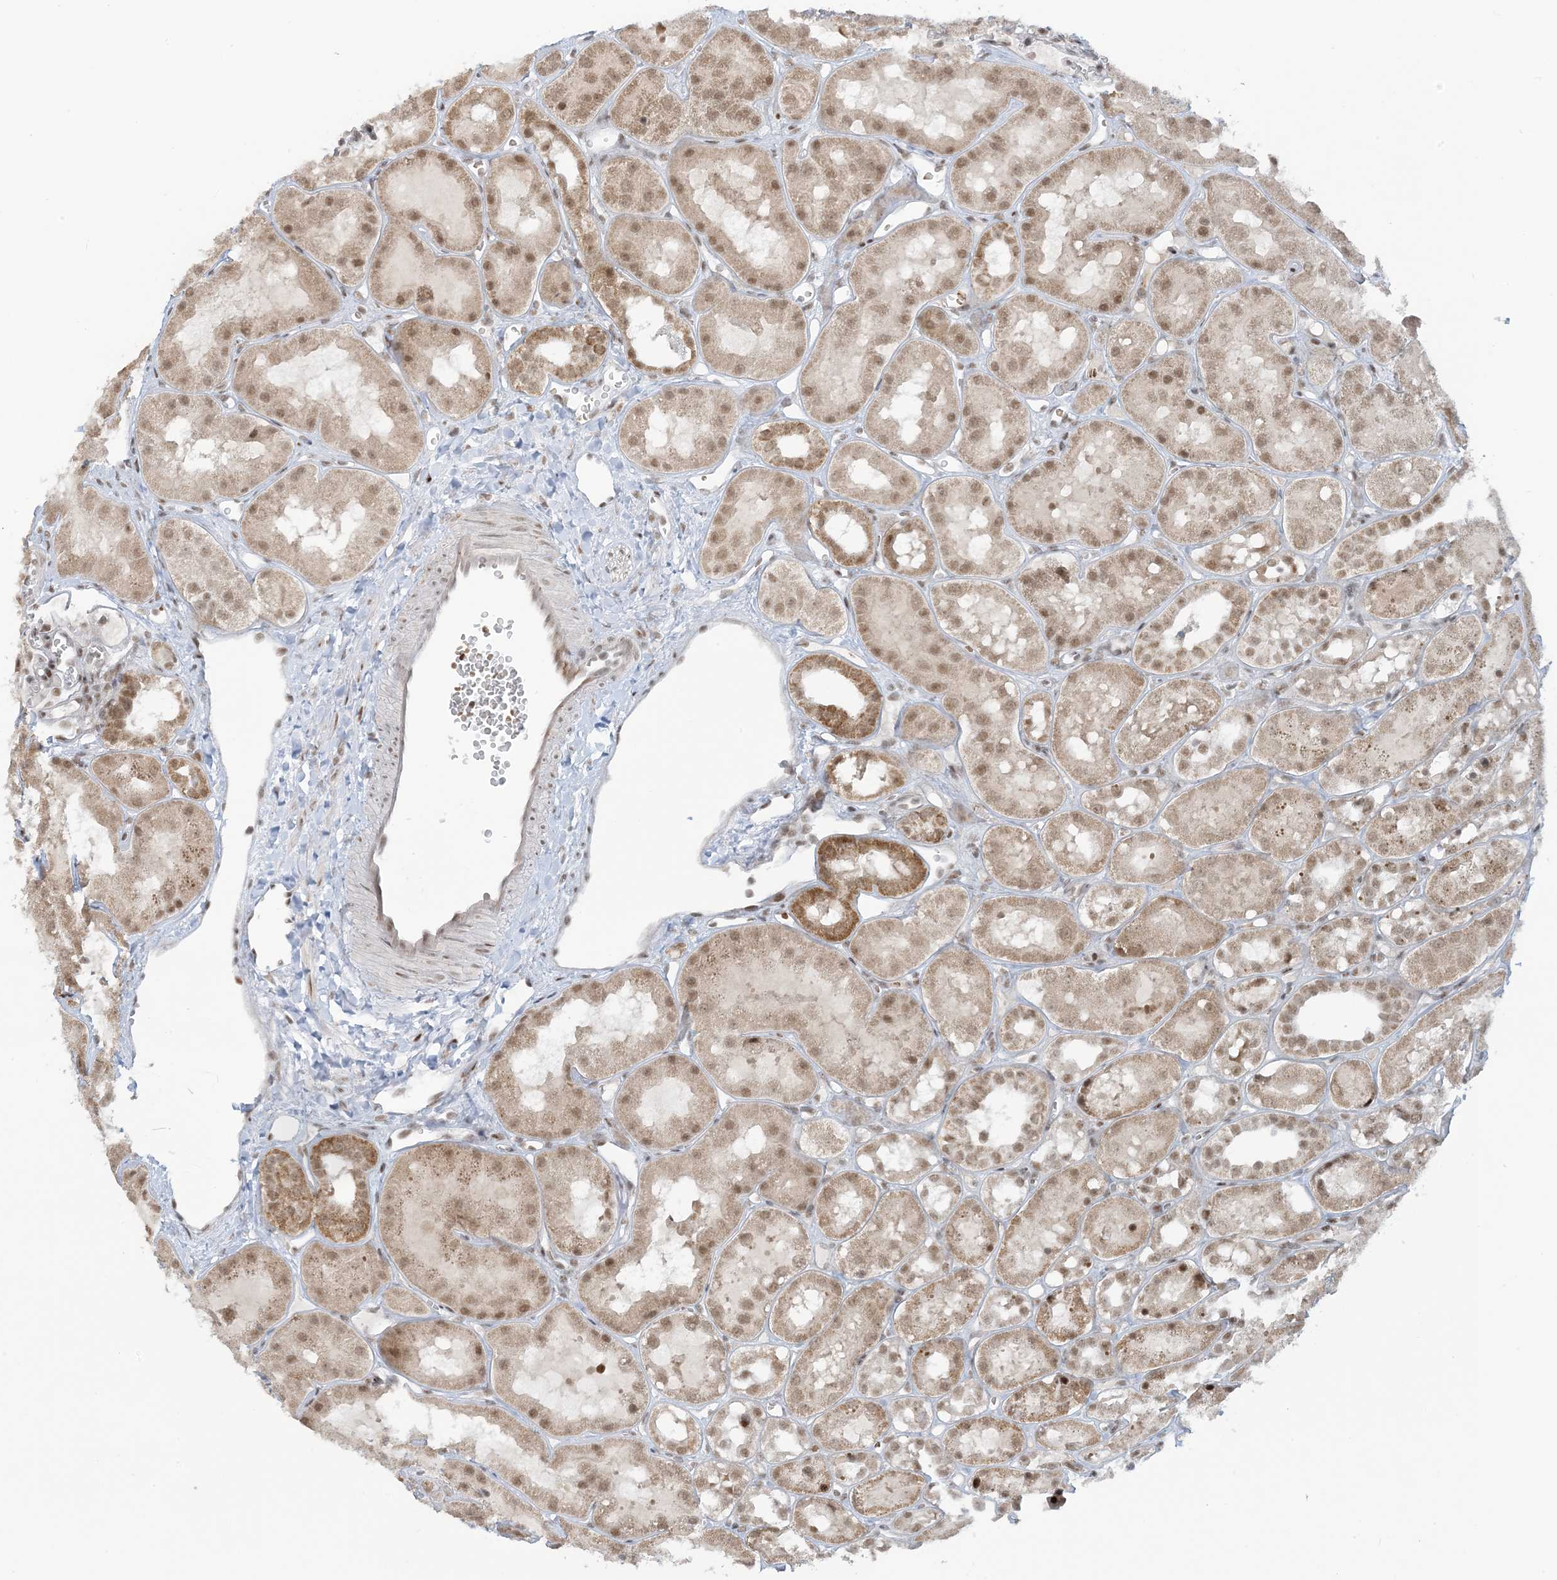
{"staining": {"intensity": "weak", "quantity": "25%-75%", "location": "nuclear"}, "tissue": "kidney", "cell_type": "Cells in glomeruli", "image_type": "normal", "snomed": [{"axis": "morphology", "description": "Normal tissue, NOS"}, {"axis": "topography", "description": "Kidney"}], "caption": "Kidney stained with immunohistochemistry (IHC) exhibits weak nuclear staining in approximately 25%-75% of cells in glomeruli.", "gene": "ECT2L", "patient": {"sex": "male", "age": 16}}